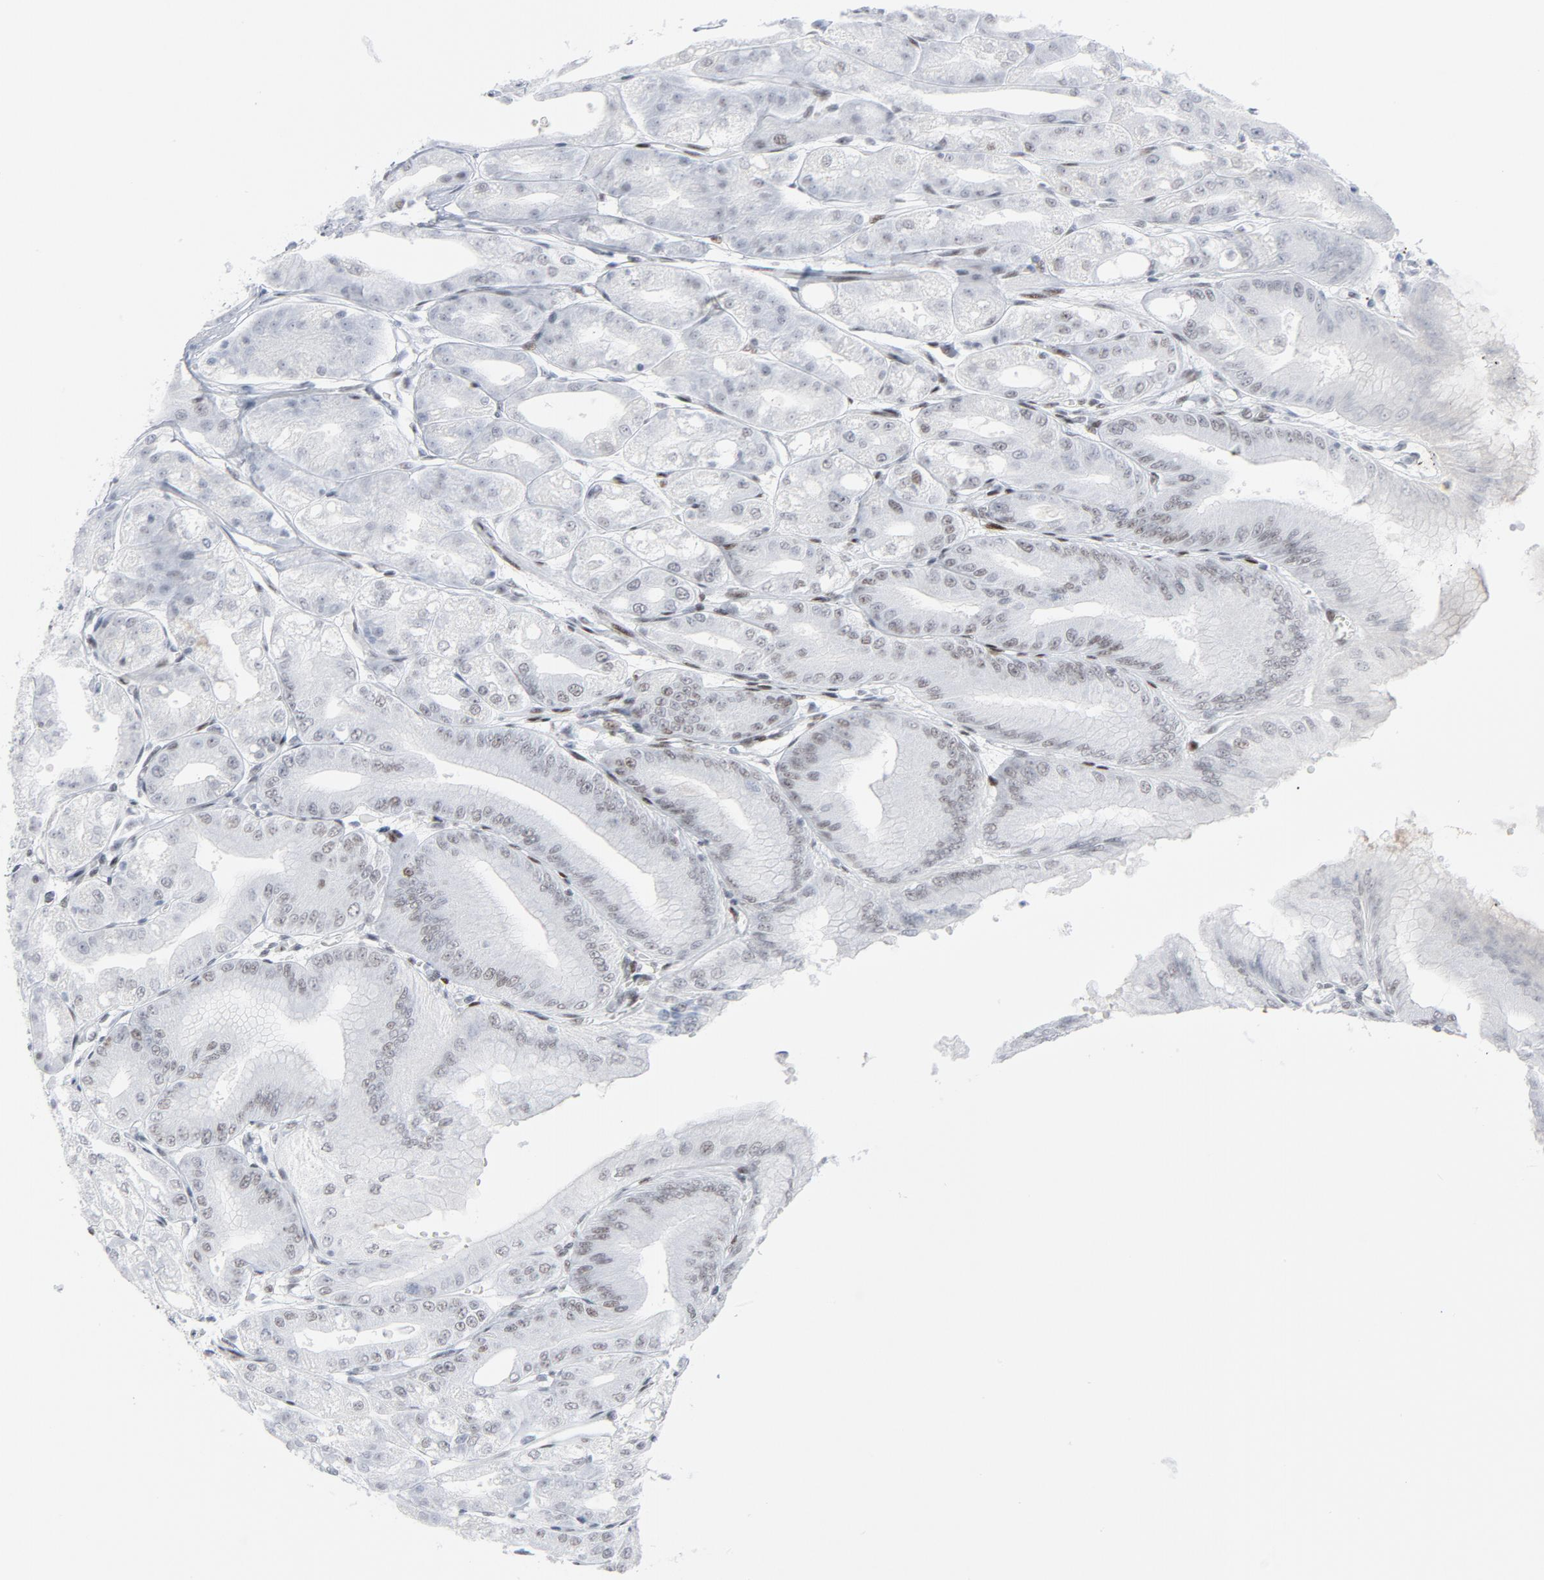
{"staining": {"intensity": "moderate", "quantity": ">75%", "location": "nuclear"}, "tissue": "stomach", "cell_type": "Glandular cells", "image_type": "normal", "snomed": [{"axis": "morphology", "description": "Normal tissue, NOS"}, {"axis": "topography", "description": "Stomach, lower"}], "caption": "Moderate nuclear positivity for a protein is present in about >75% of glandular cells of unremarkable stomach using IHC.", "gene": "HSF1", "patient": {"sex": "male", "age": 71}}